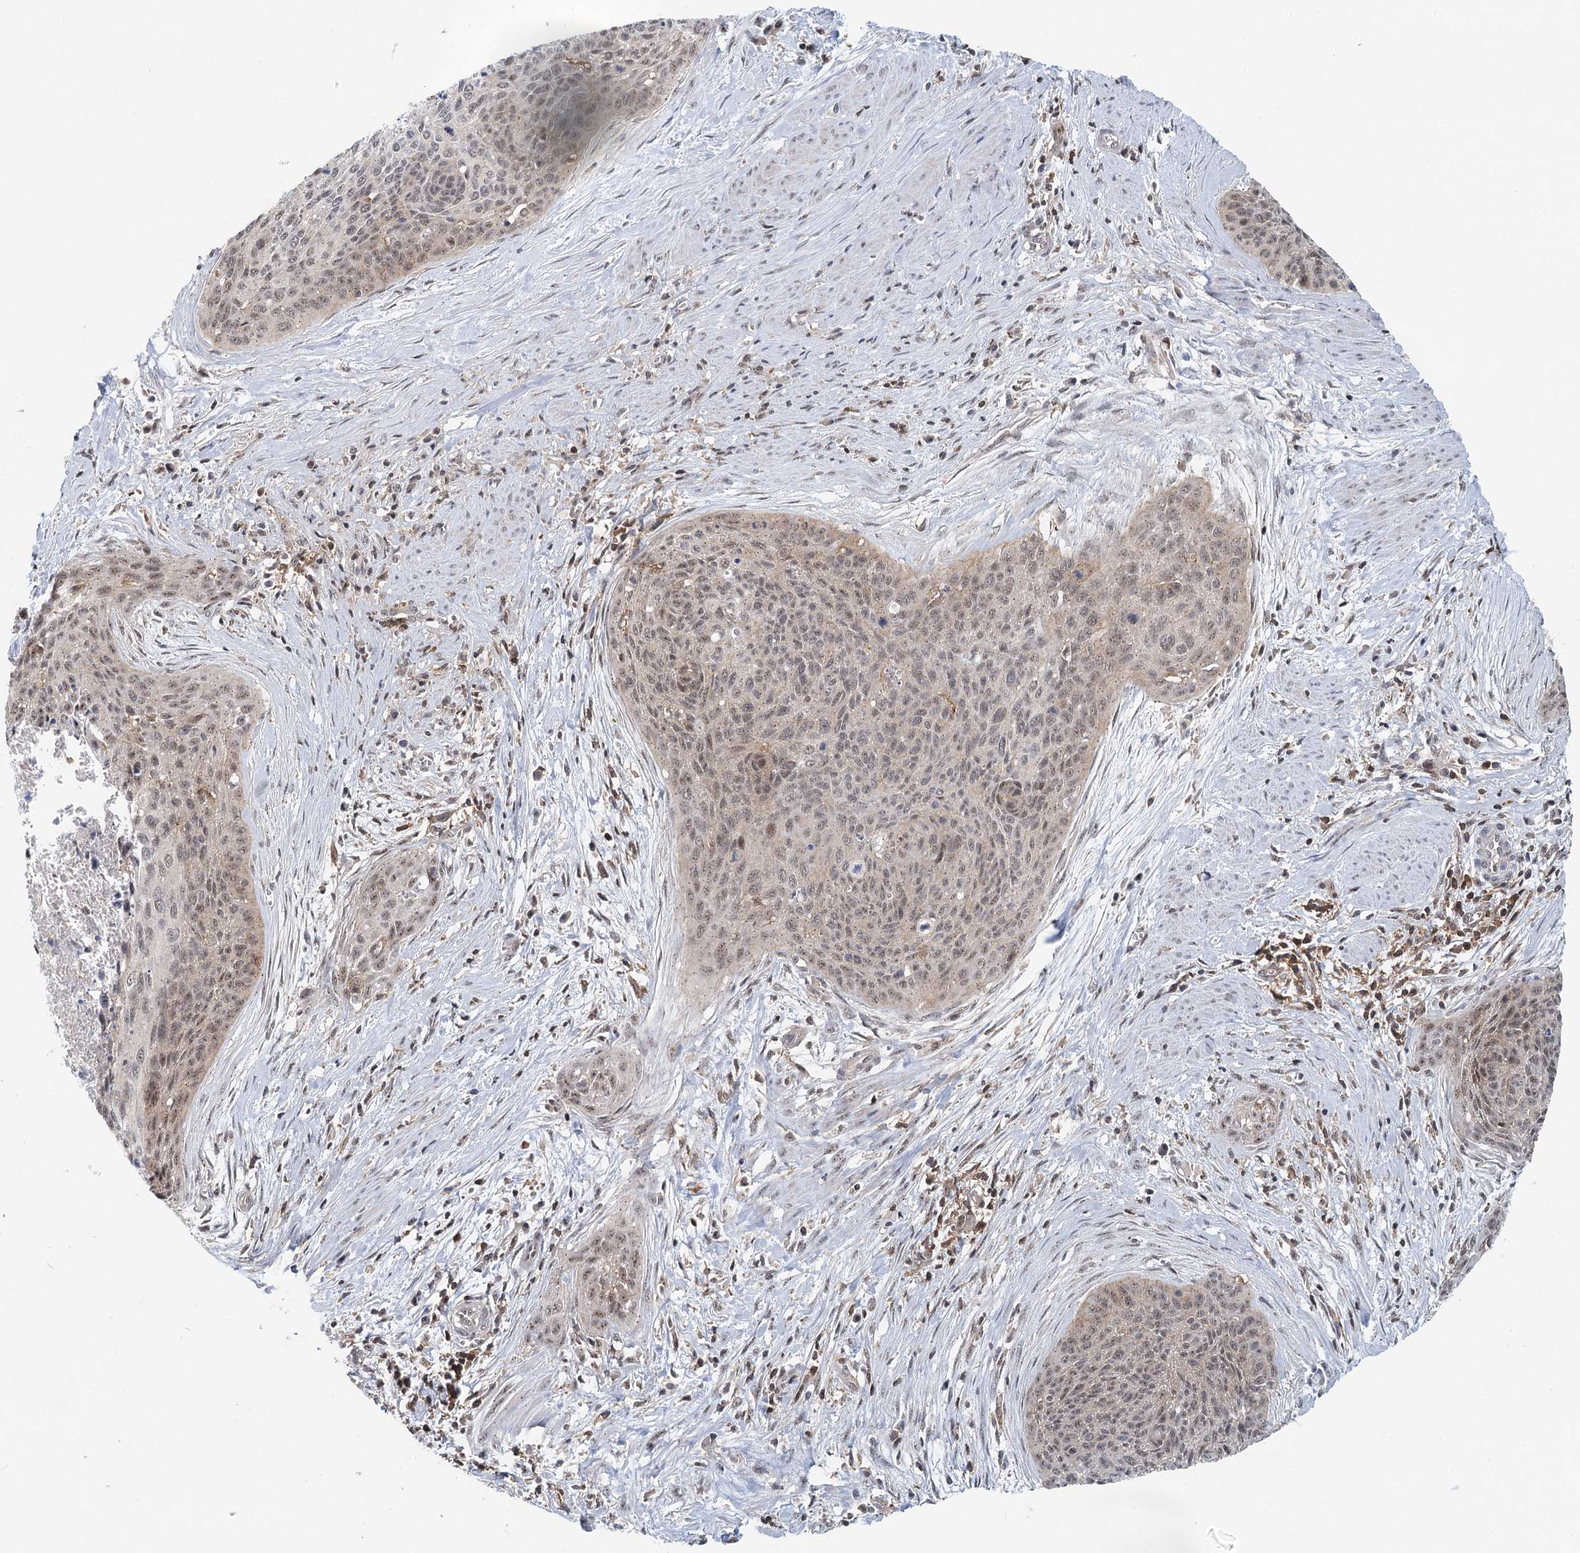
{"staining": {"intensity": "weak", "quantity": "25%-75%", "location": "nuclear"}, "tissue": "cervical cancer", "cell_type": "Tumor cells", "image_type": "cancer", "snomed": [{"axis": "morphology", "description": "Squamous cell carcinoma, NOS"}, {"axis": "topography", "description": "Cervix"}], "caption": "Cervical cancer (squamous cell carcinoma) stained for a protein displays weak nuclear positivity in tumor cells. The staining was performed using DAB to visualize the protein expression in brown, while the nuclei were stained in blue with hematoxylin (Magnification: 20x).", "gene": "CDC42SE2", "patient": {"sex": "female", "age": 55}}